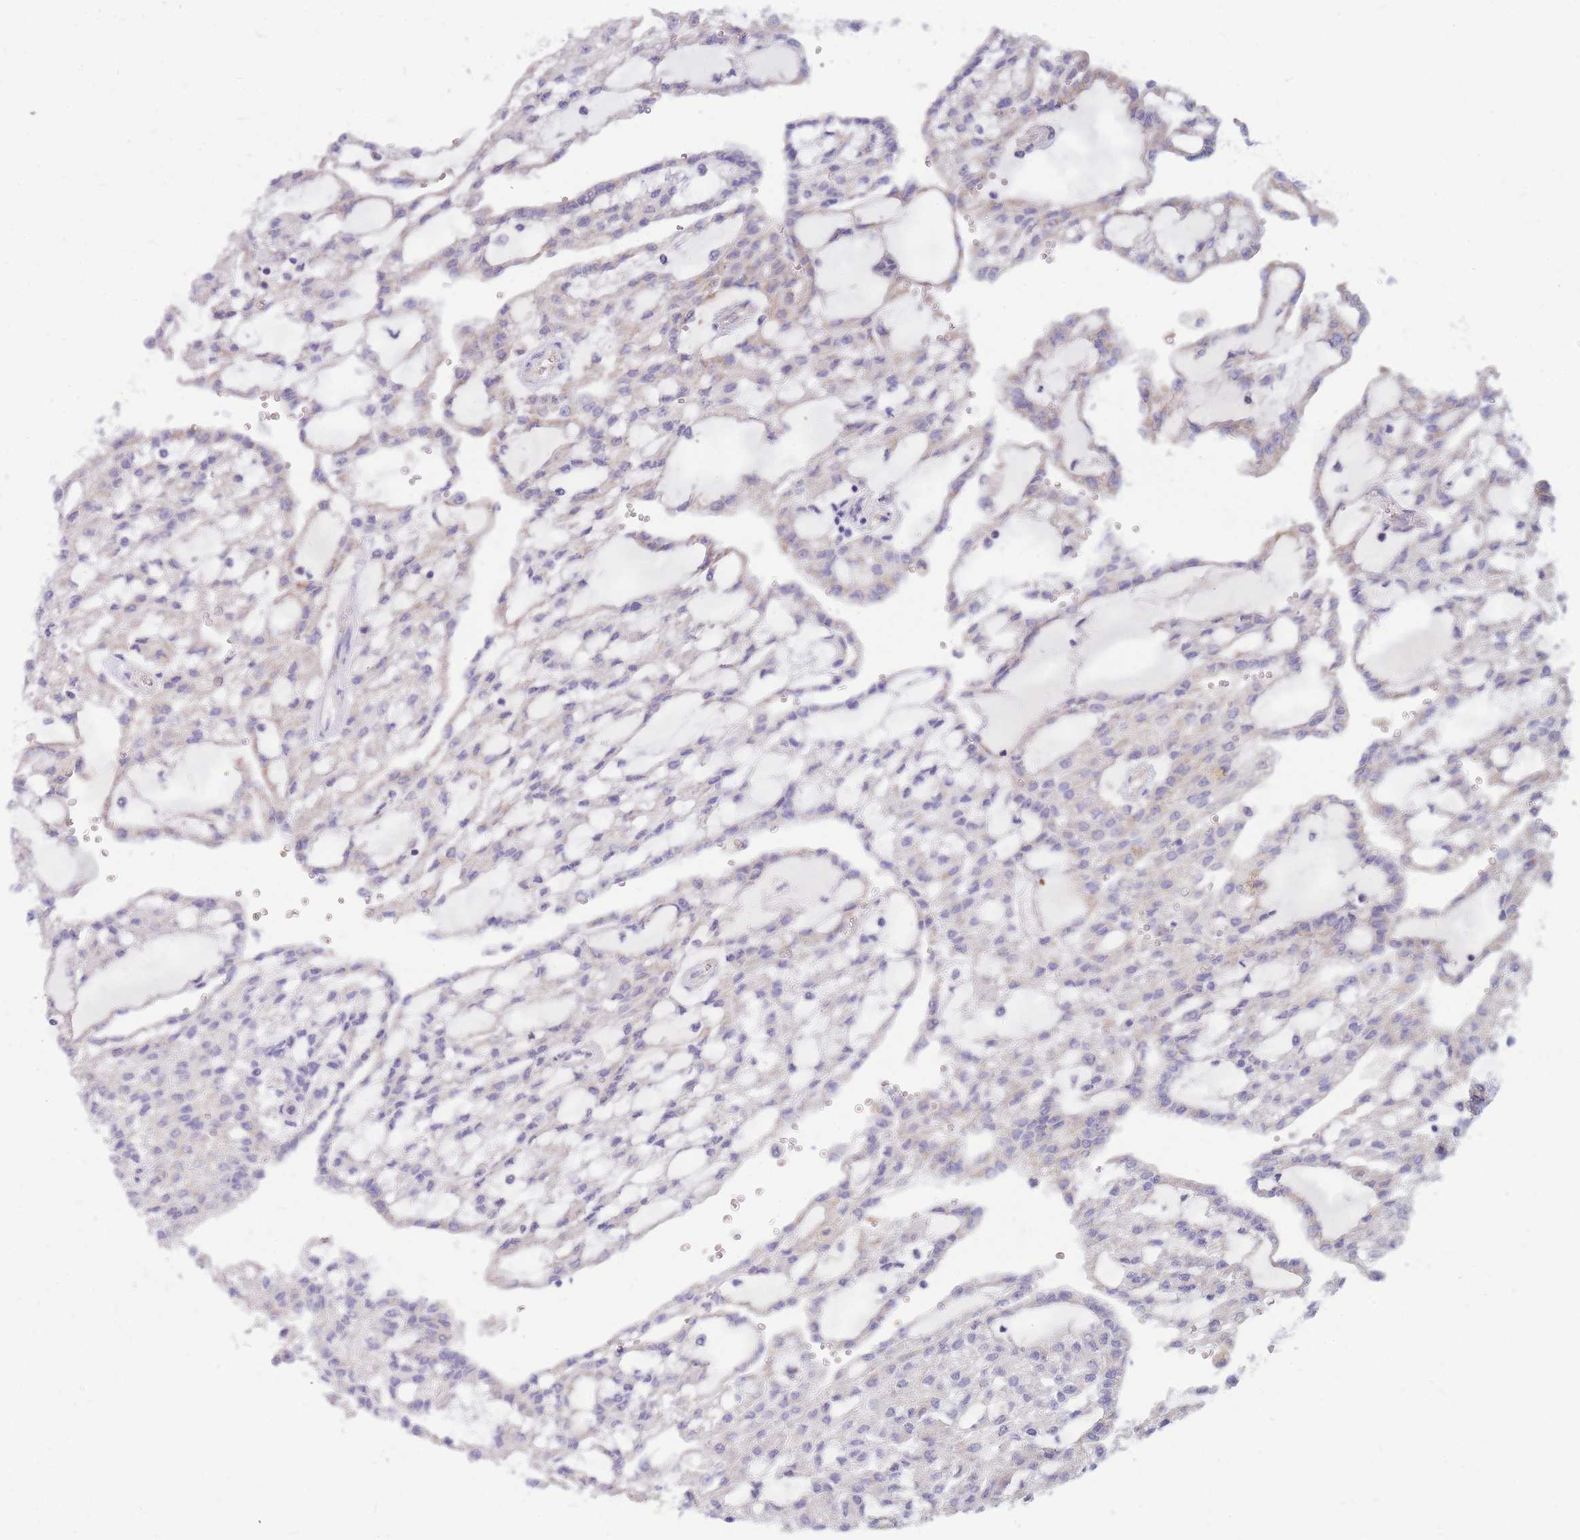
{"staining": {"intensity": "negative", "quantity": "none", "location": "none"}, "tissue": "renal cancer", "cell_type": "Tumor cells", "image_type": "cancer", "snomed": [{"axis": "morphology", "description": "Adenocarcinoma, NOS"}, {"axis": "topography", "description": "Kidney"}], "caption": "DAB immunohistochemical staining of renal cancer (adenocarcinoma) exhibits no significant positivity in tumor cells.", "gene": "MRPS9", "patient": {"sex": "male", "age": 63}}